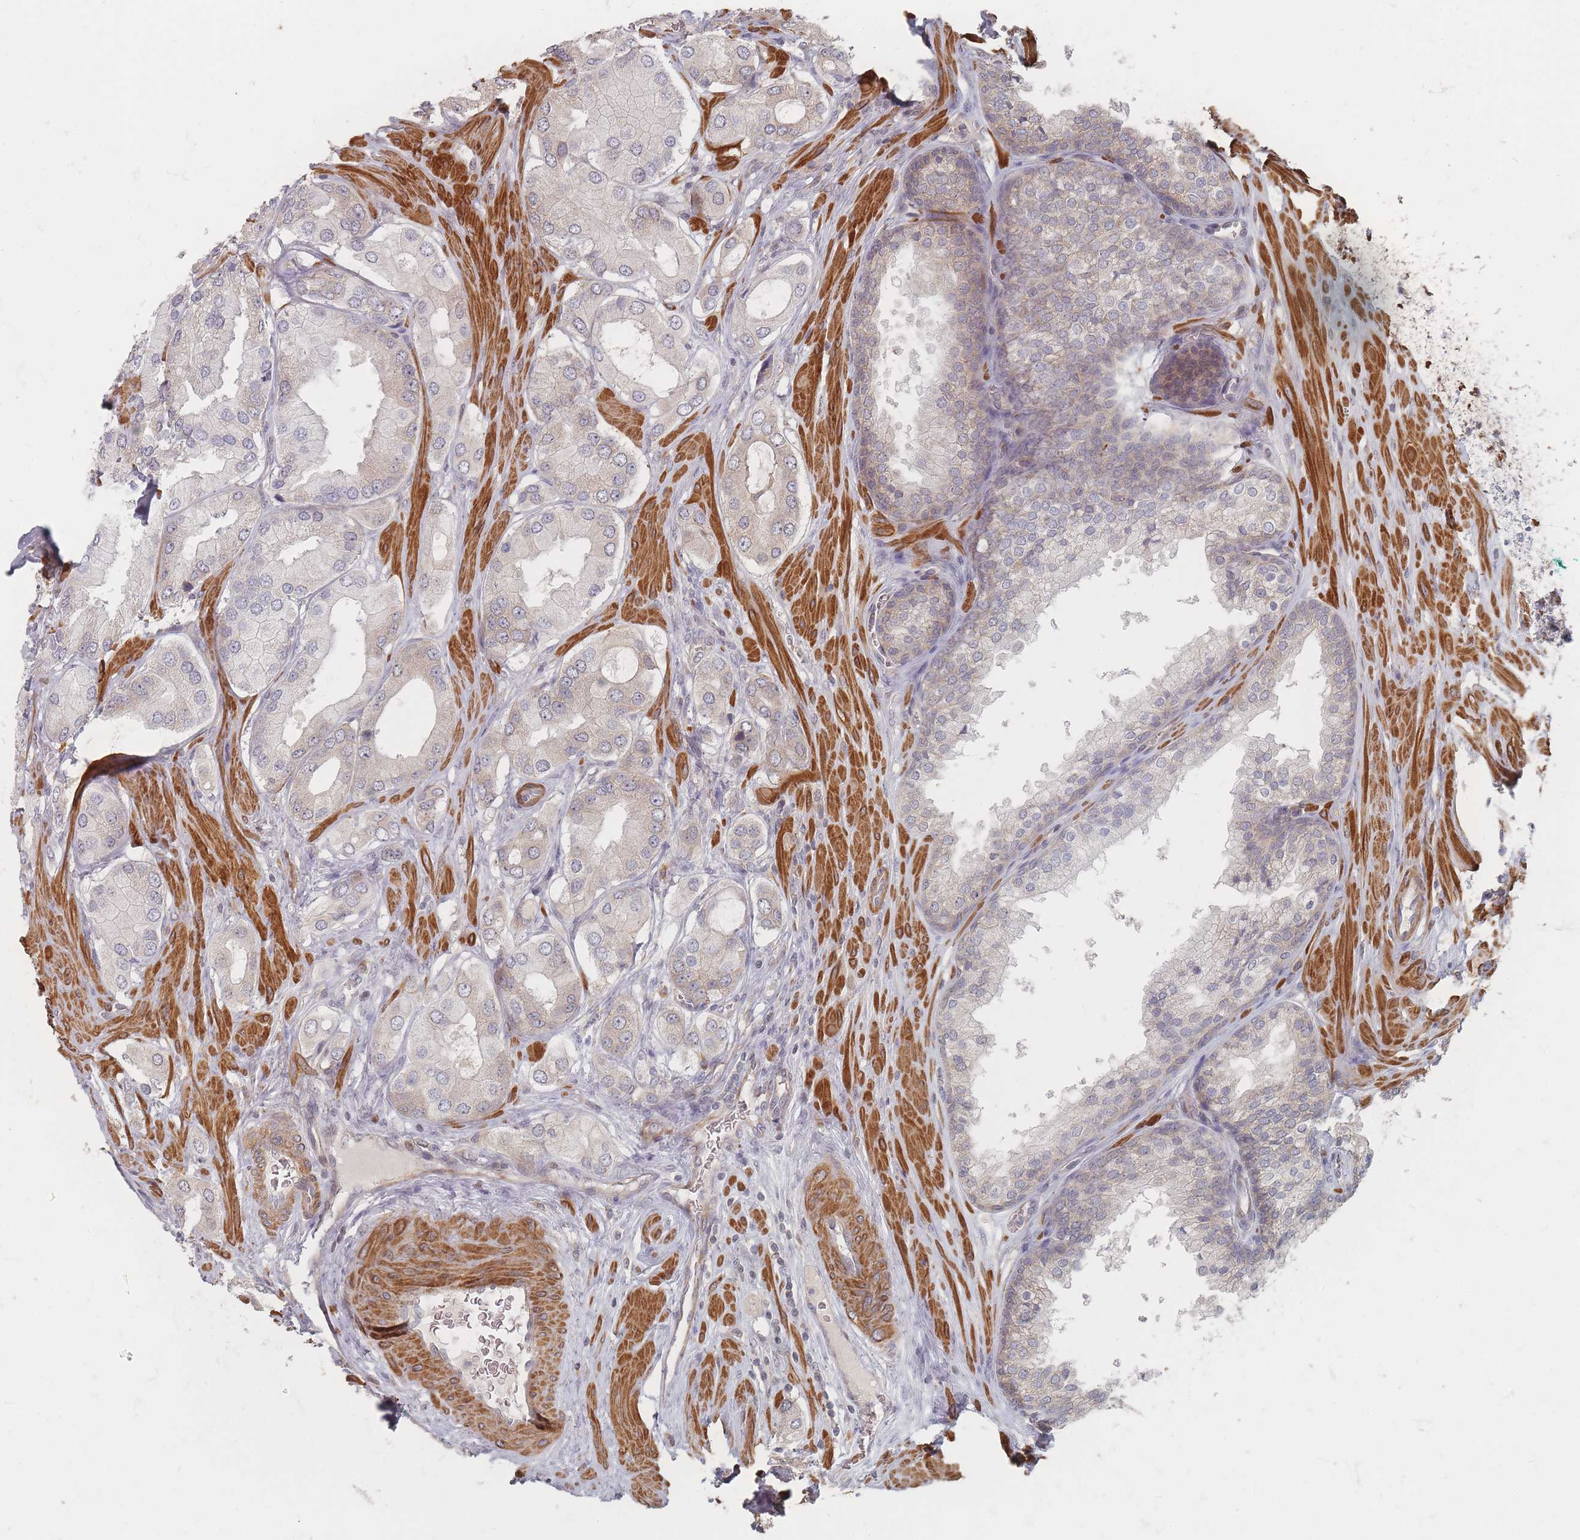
{"staining": {"intensity": "negative", "quantity": "none", "location": "none"}, "tissue": "prostate cancer", "cell_type": "Tumor cells", "image_type": "cancer", "snomed": [{"axis": "morphology", "description": "Adenocarcinoma, Low grade"}, {"axis": "topography", "description": "Prostate"}], "caption": "The immunohistochemistry histopathology image has no significant staining in tumor cells of low-grade adenocarcinoma (prostate) tissue.", "gene": "GLE1", "patient": {"sex": "male", "age": 42}}